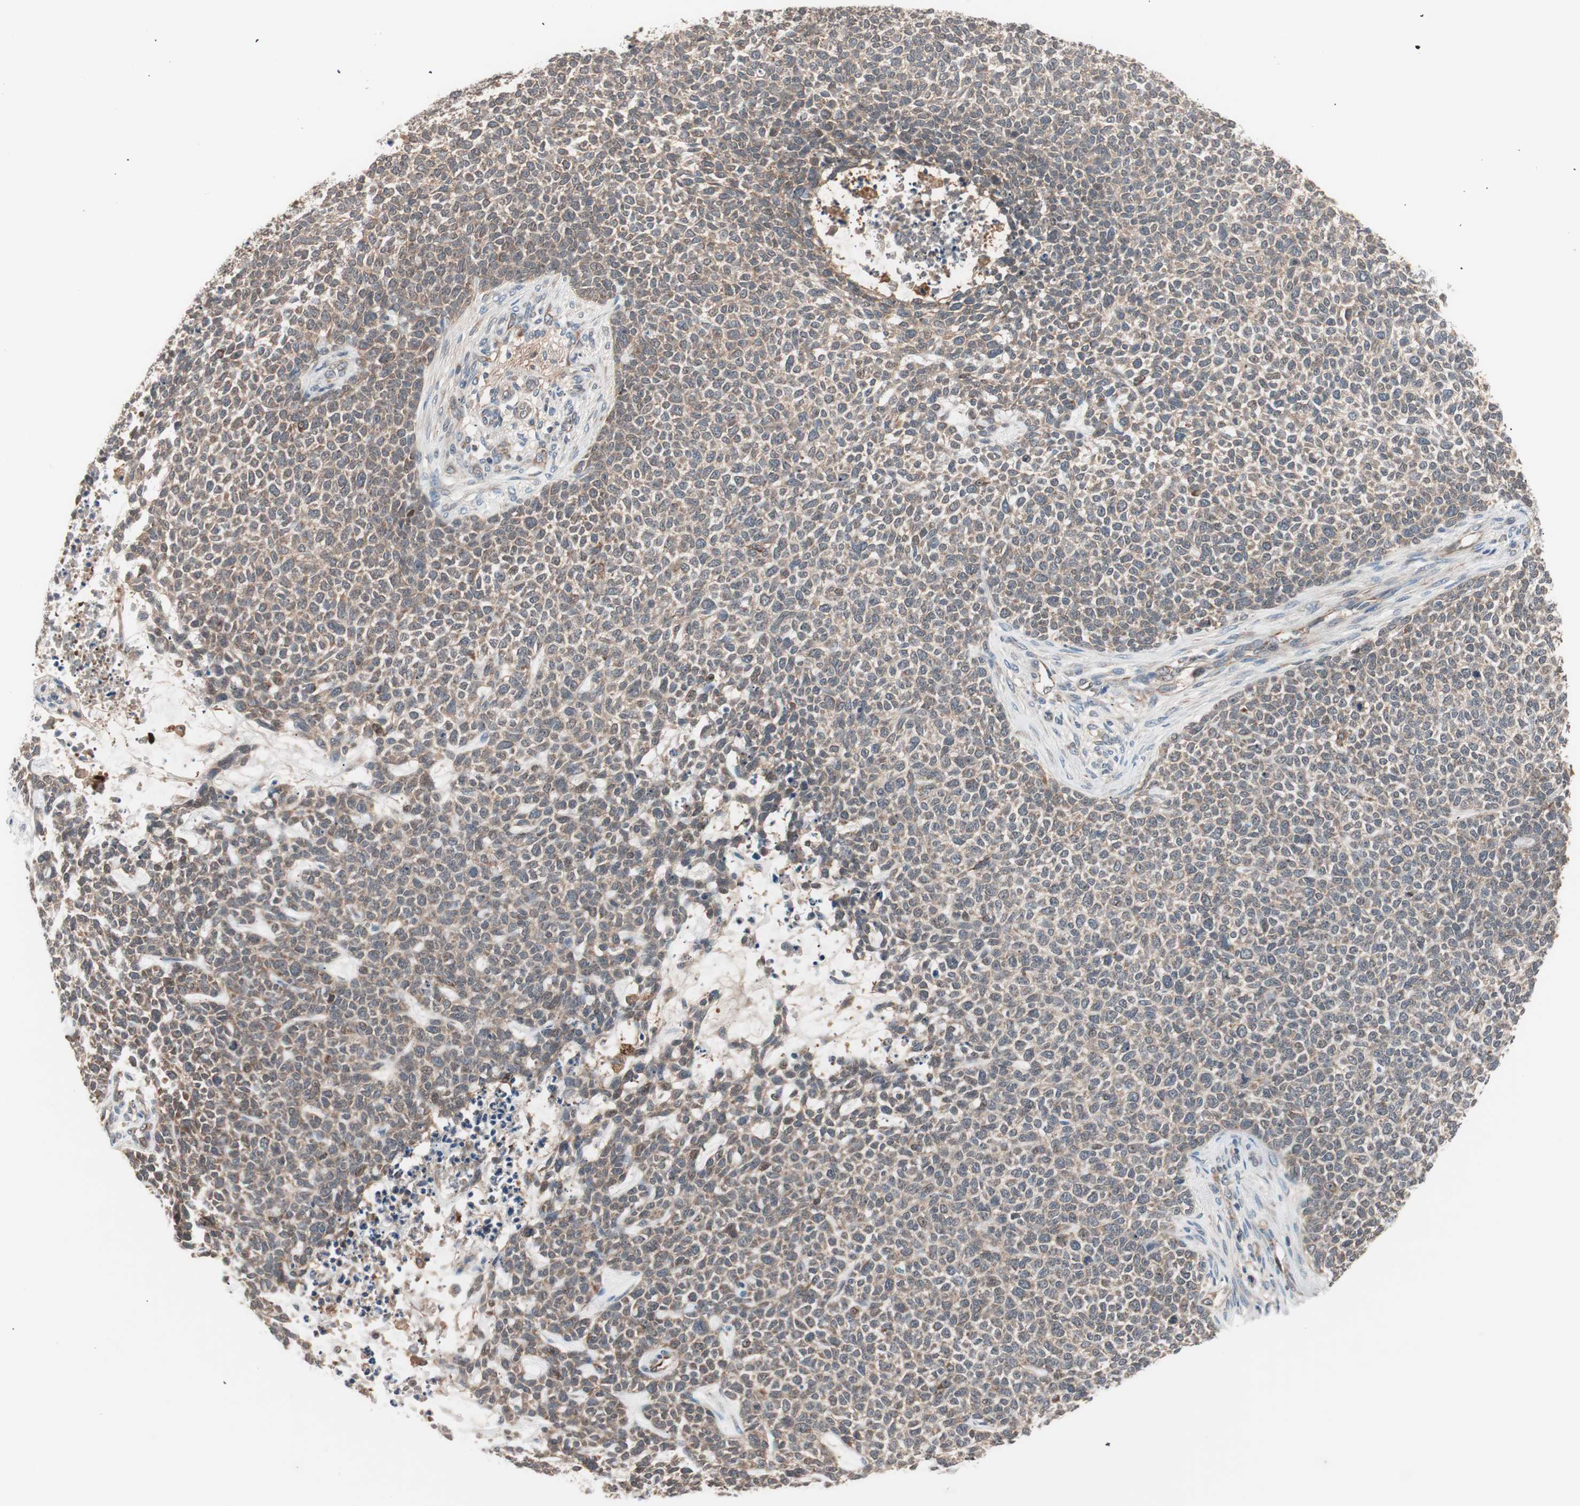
{"staining": {"intensity": "moderate", "quantity": ">75%", "location": "cytoplasmic/membranous"}, "tissue": "skin cancer", "cell_type": "Tumor cells", "image_type": "cancer", "snomed": [{"axis": "morphology", "description": "Basal cell carcinoma"}, {"axis": "topography", "description": "Skin"}], "caption": "This histopathology image displays IHC staining of basal cell carcinoma (skin), with medium moderate cytoplasmic/membranous positivity in approximately >75% of tumor cells.", "gene": "HMBS", "patient": {"sex": "female", "age": 84}}